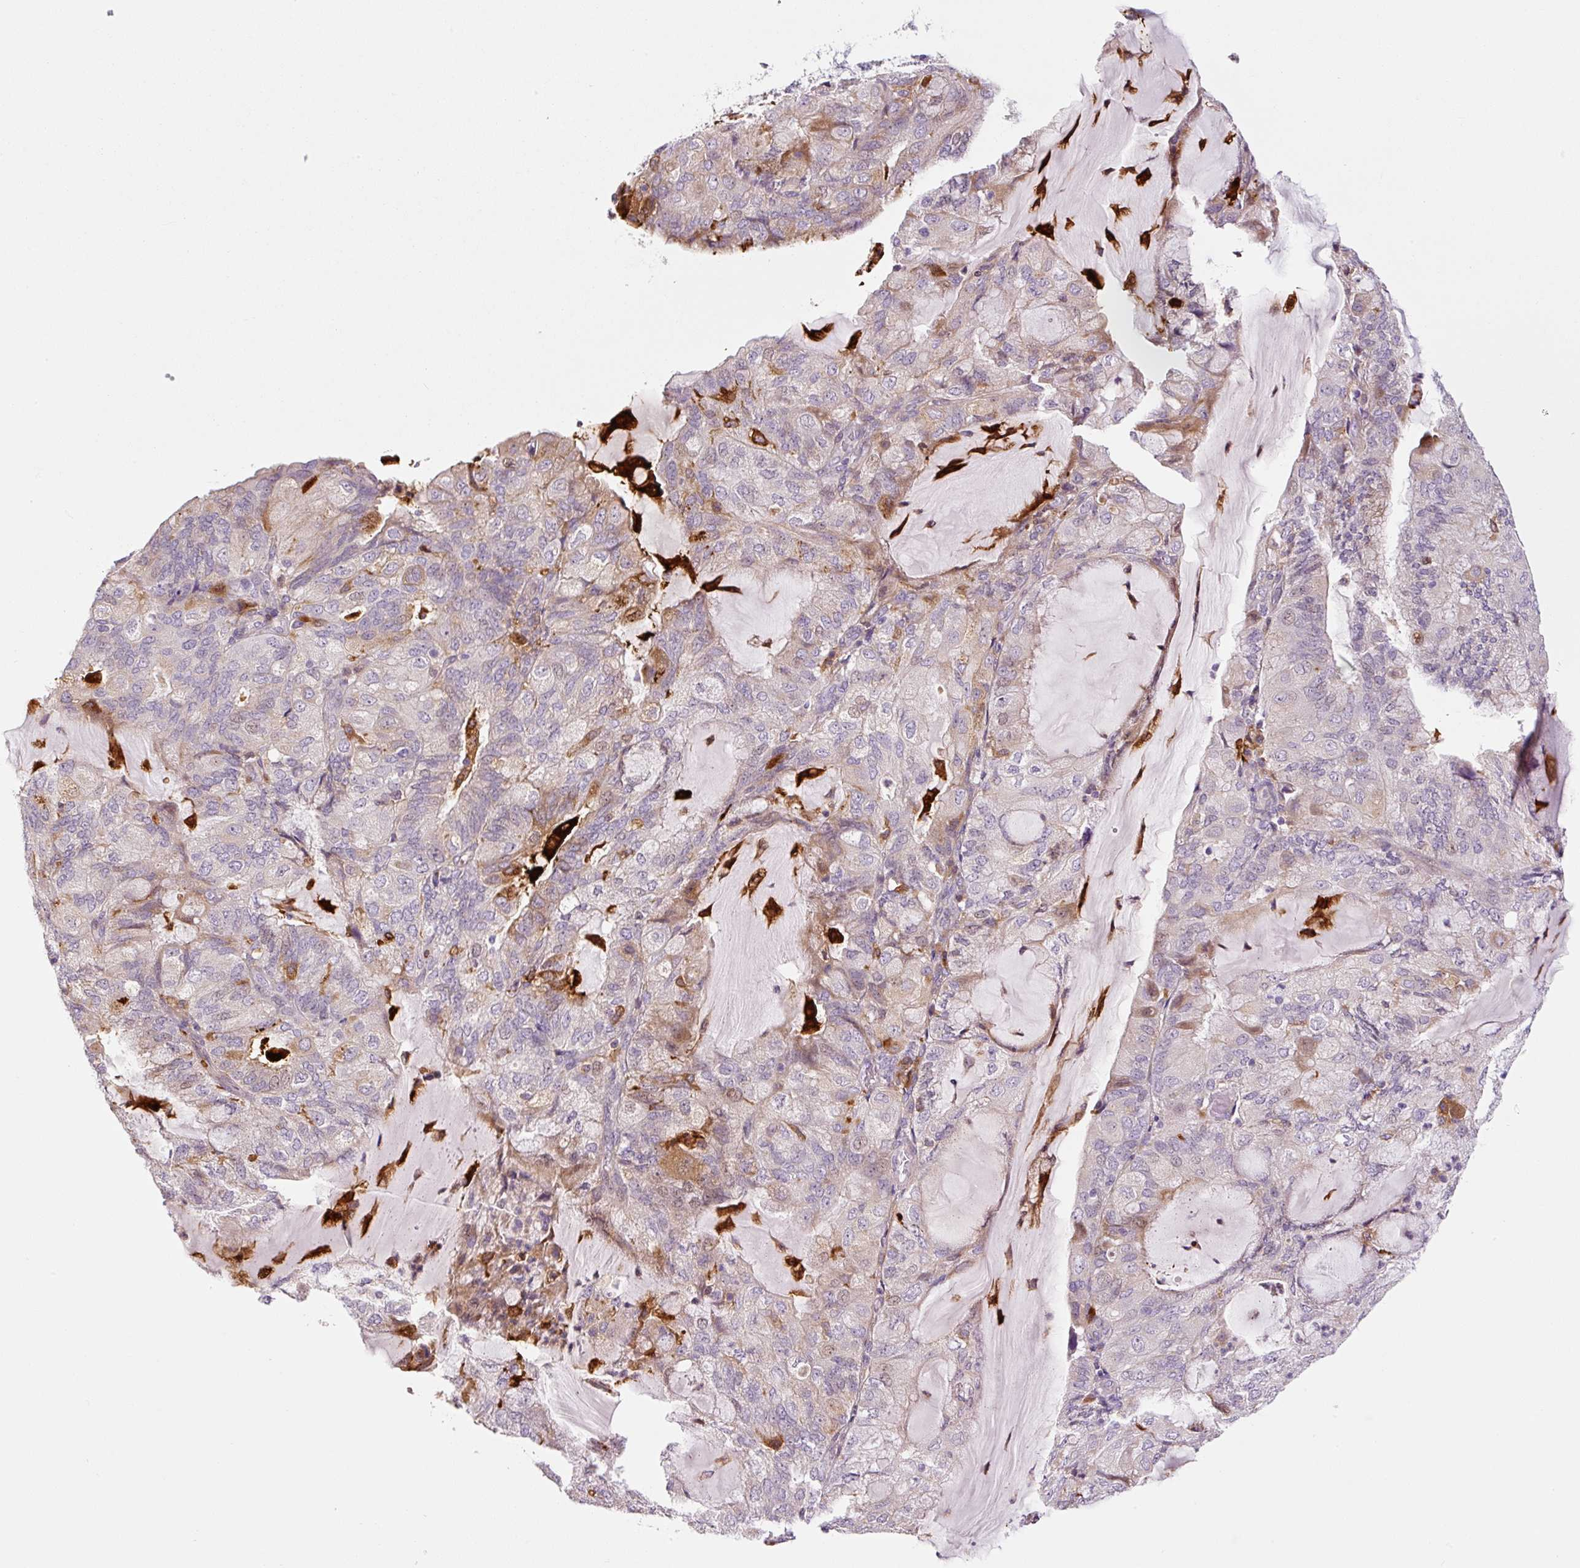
{"staining": {"intensity": "moderate", "quantity": "<25%", "location": "cytoplasmic/membranous"}, "tissue": "endometrial cancer", "cell_type": "Tumor cells", "image_type": "cancer", "snomed": [{"axis": "morphology", "description": "Adenocarcinoma, NOS"}, {"axis": "topography", "description": "Endometrium"}], "caption": "Human endometrial cancer stained with a protein marker displays moderate staining in tumor cells.", "gene": "FUT10", "patient": {"sex": "female", "age": 81}}